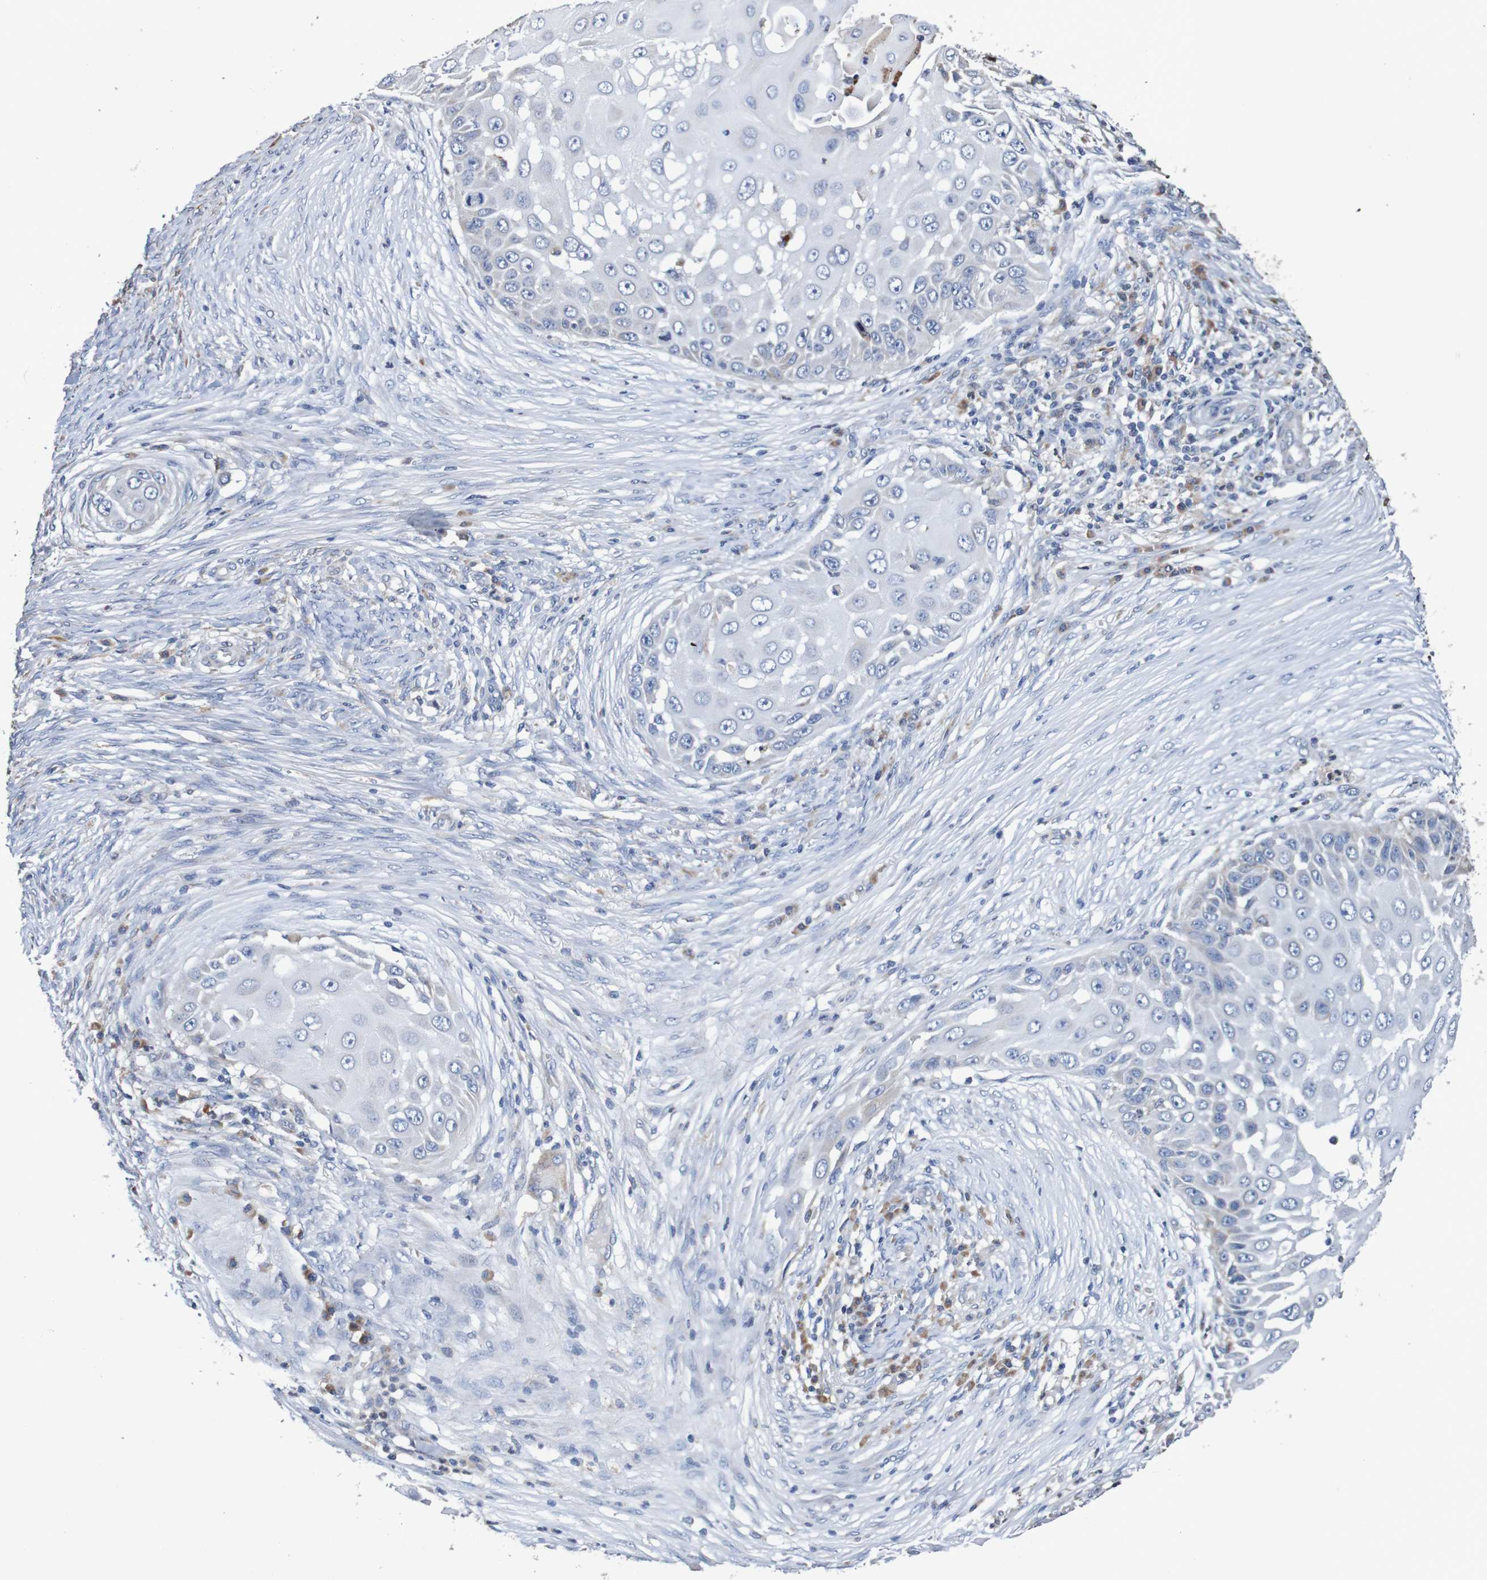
{"staining": {"intensity": "weak", "quantity": "<25%", "location": "cytoplasmic/membranous"}, "tissue": "skin cancer", "cell_type": "Tumor cells", "image_type": "cancer", "snomed": [{"axis": "morphology", "description": "Squamous cell carcinoma, NOS"}, {"axis": "topography", "description": "Skin"}], "caption": "Histopathology image shows no protein staining in tumor cells of skin squamous cell carcinoma tissue.", "gene": "FIBP", "patient": {"sex": "female", "age": 44}}